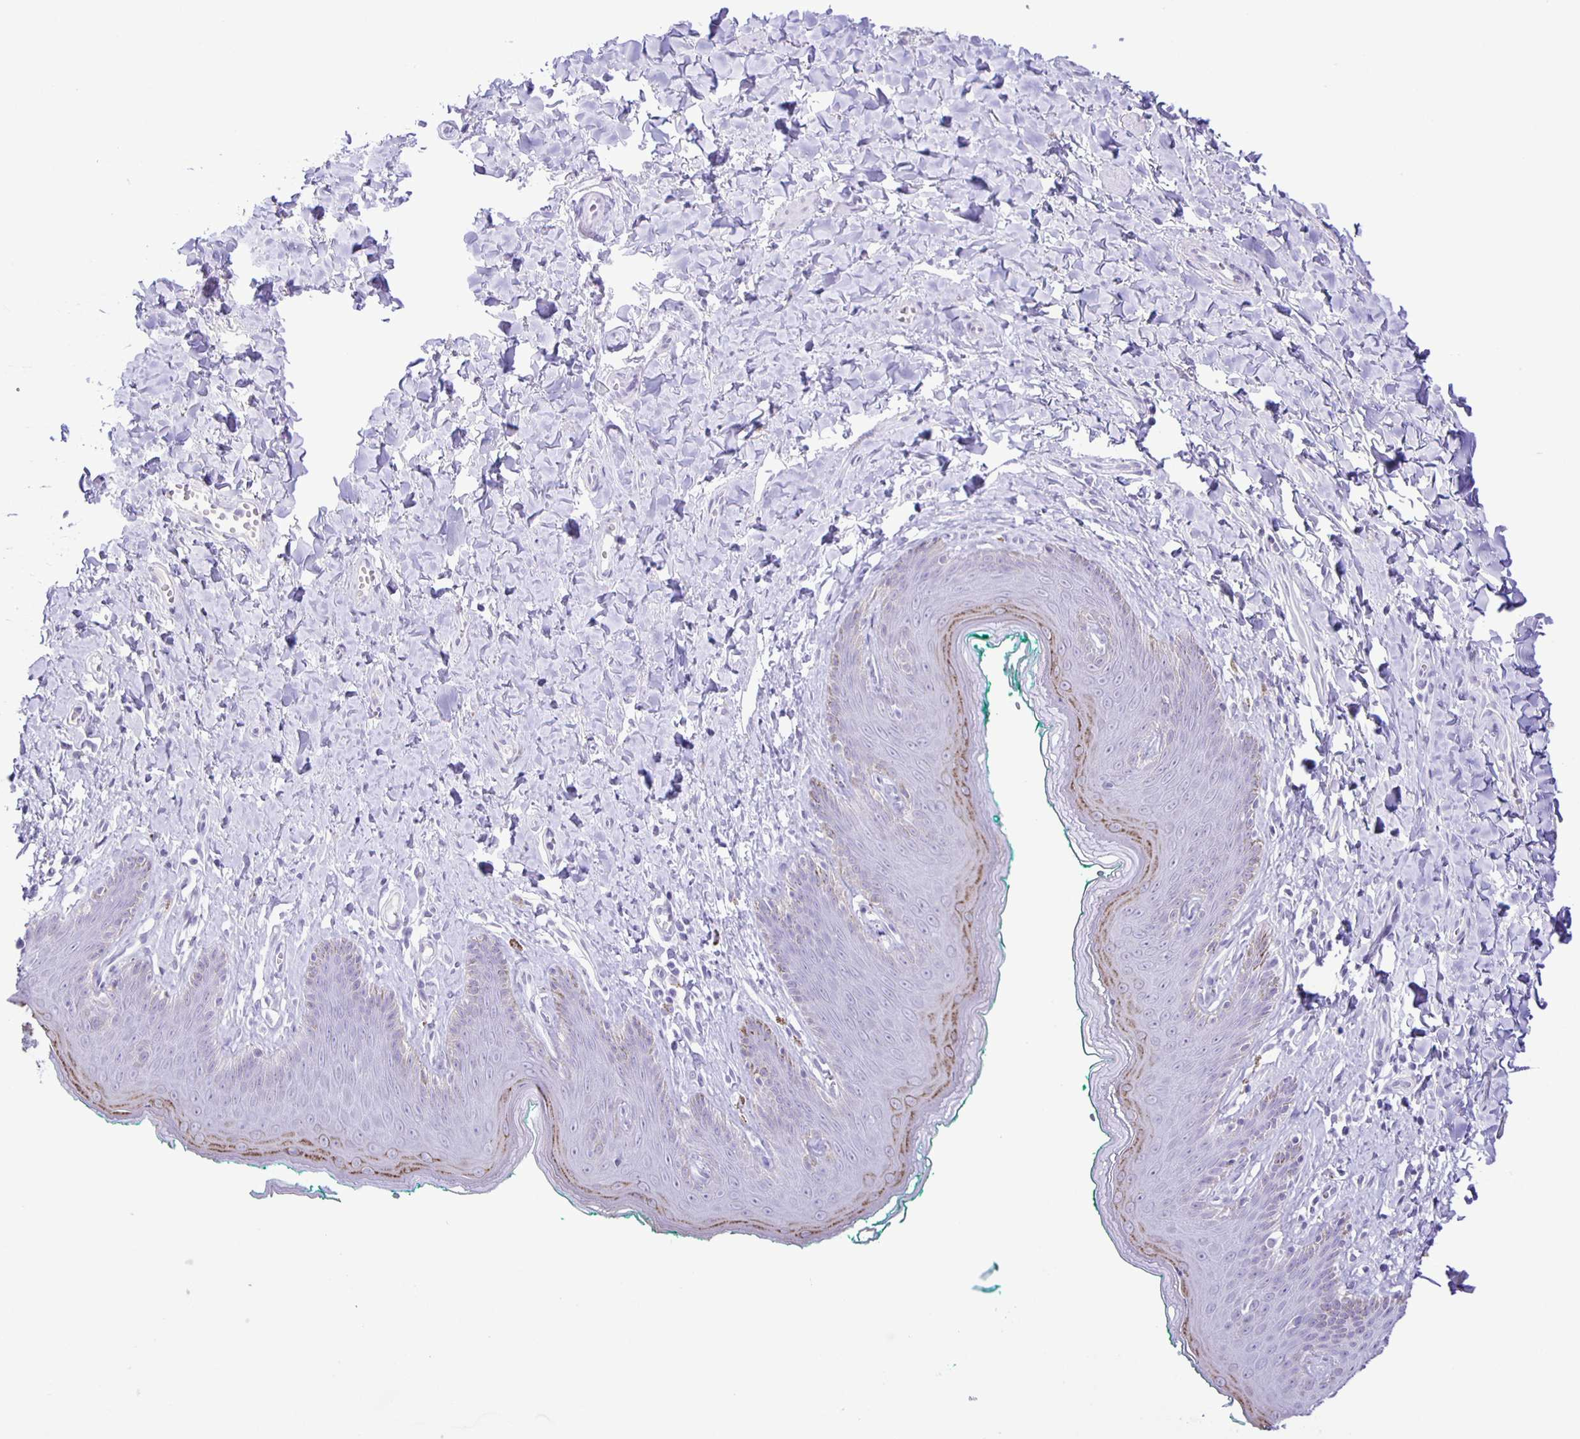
{"staining": {"intensity": "moderate", "quantity": "<25%", "location": "cytoplasmic/membranous"}, "tissue": "skin", "cell_type": "Epidermal cells", "image_type": "normal", "snomed": [{"axis": "morphology", "description": "Normal tissue, NOS"}, {"axis": "topography", "description": "Vulva"}, {"axis": "topography", "description": "Peripheral nerve tissue"}], "caption": "DAB immunohistochemical staining of unremarkable human skin exhibits moderate cytoplasmic/membranous protein positivity in approximately <25% of epidermal cells. (DAB IHC, brown staining for protein, blue staining for nuclei).", "gene": "EZHIP", "patient": {"sex": "female", "age": 66}}